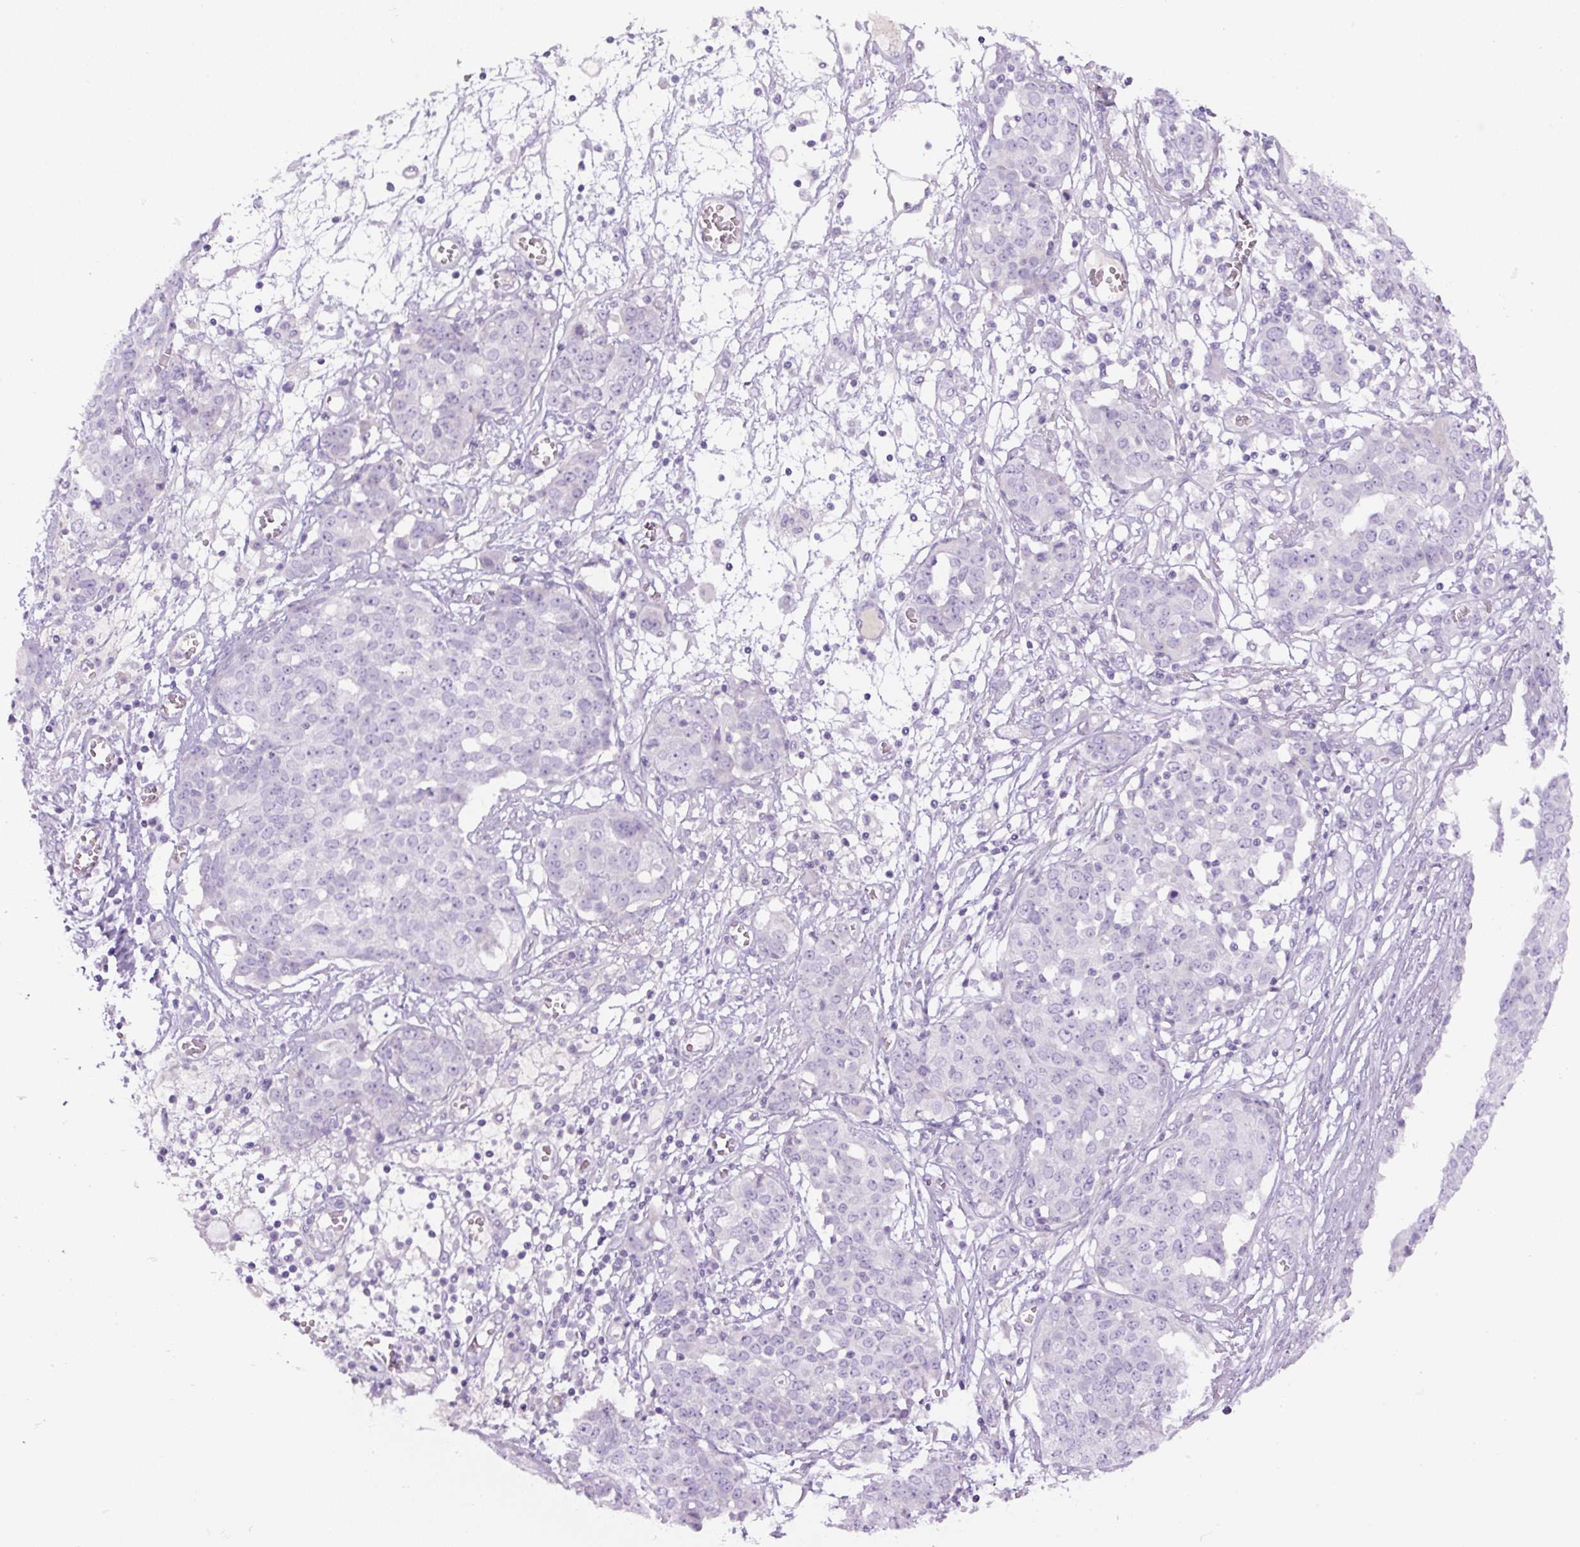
{"staining": {"intensity": "negative", "quantity": "none", "location": "none"}, "tissue": "ovarian cancer", "cell_type": "Tumor cells", "image_type": "cancer", "snomed": [{"axis": "morphology", "description": "Cystadenocarcinoma, serous, NOS"}, {"axis": "topography", "description": "Soft tissue"}, {"axis": "topography", "description": "Ovary"}], "caption": "IHC image of neoplastic tissue: ovarian serous cystadenocarcinoma stained with DAB (3,3'-diaminobenzidine) demonstrates no significant protein positivity in tumor cells.", "gene": "RSPO4", "patient": {"sex": "female", "age": 57}}